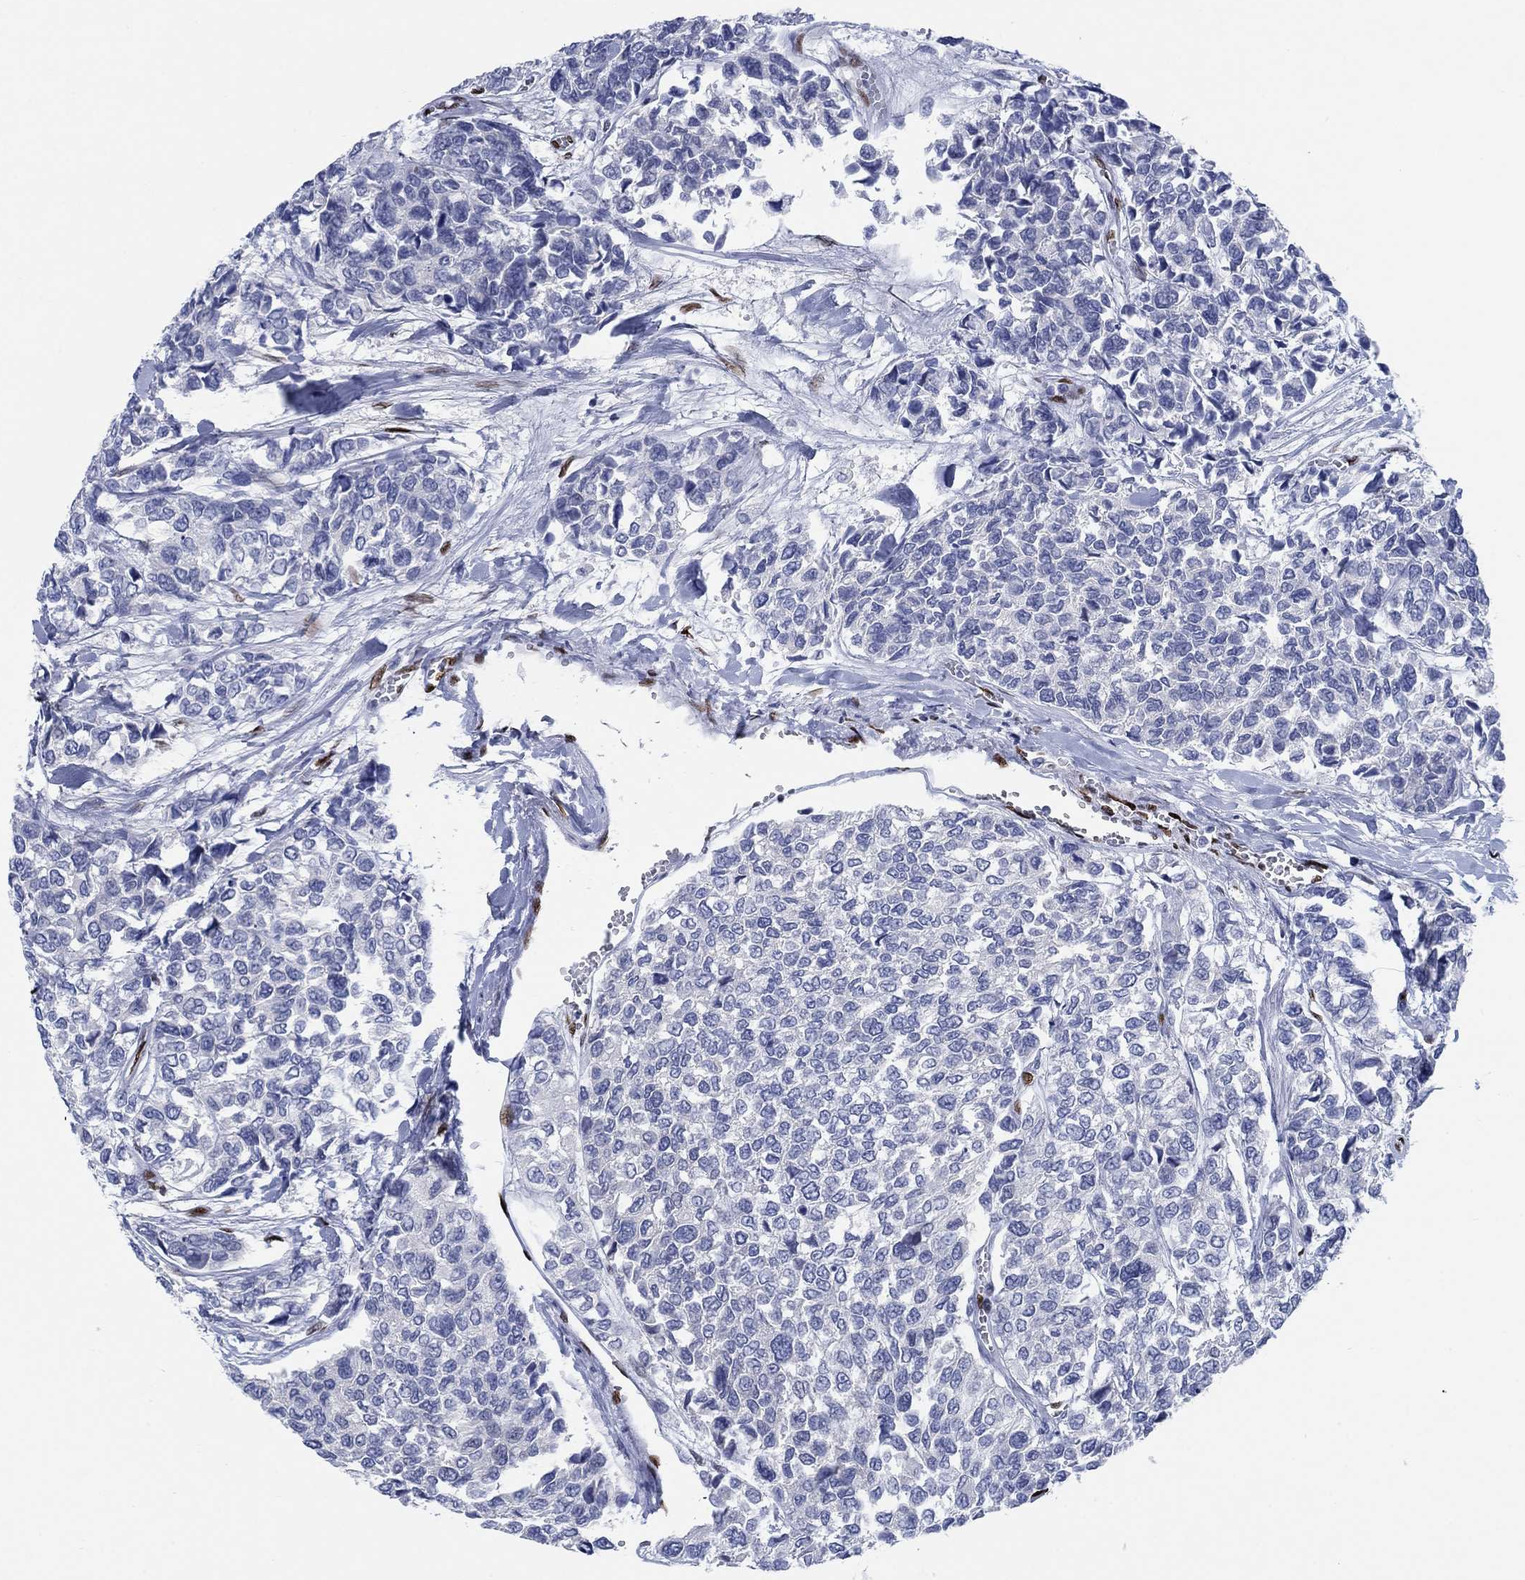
{"staining": {"intensity": "negative", "quantity": "none", "location": "none"}, "tissue": "urothelial cancer", "cell_type": "Tumor cells", "image_type": "cancer", "snomed": [{"axis": "morphology", "description": "Urothelial carcinoma, High grade"}, {"axis": "topography", "description": "Urinary bladder"}], "caption": "Immunohistochemistry histopathology image of neoplastic tissue: urothelial cancer stained with DAB demonstrates no significant protein staining in tumor cells. (Brightfield microscopy of DAB (3,3'-diaminobenzidine) immunohistochemistry at high magnification).", "gene": "ZEB1", "patient": {"sex": "male", "age": 77}}